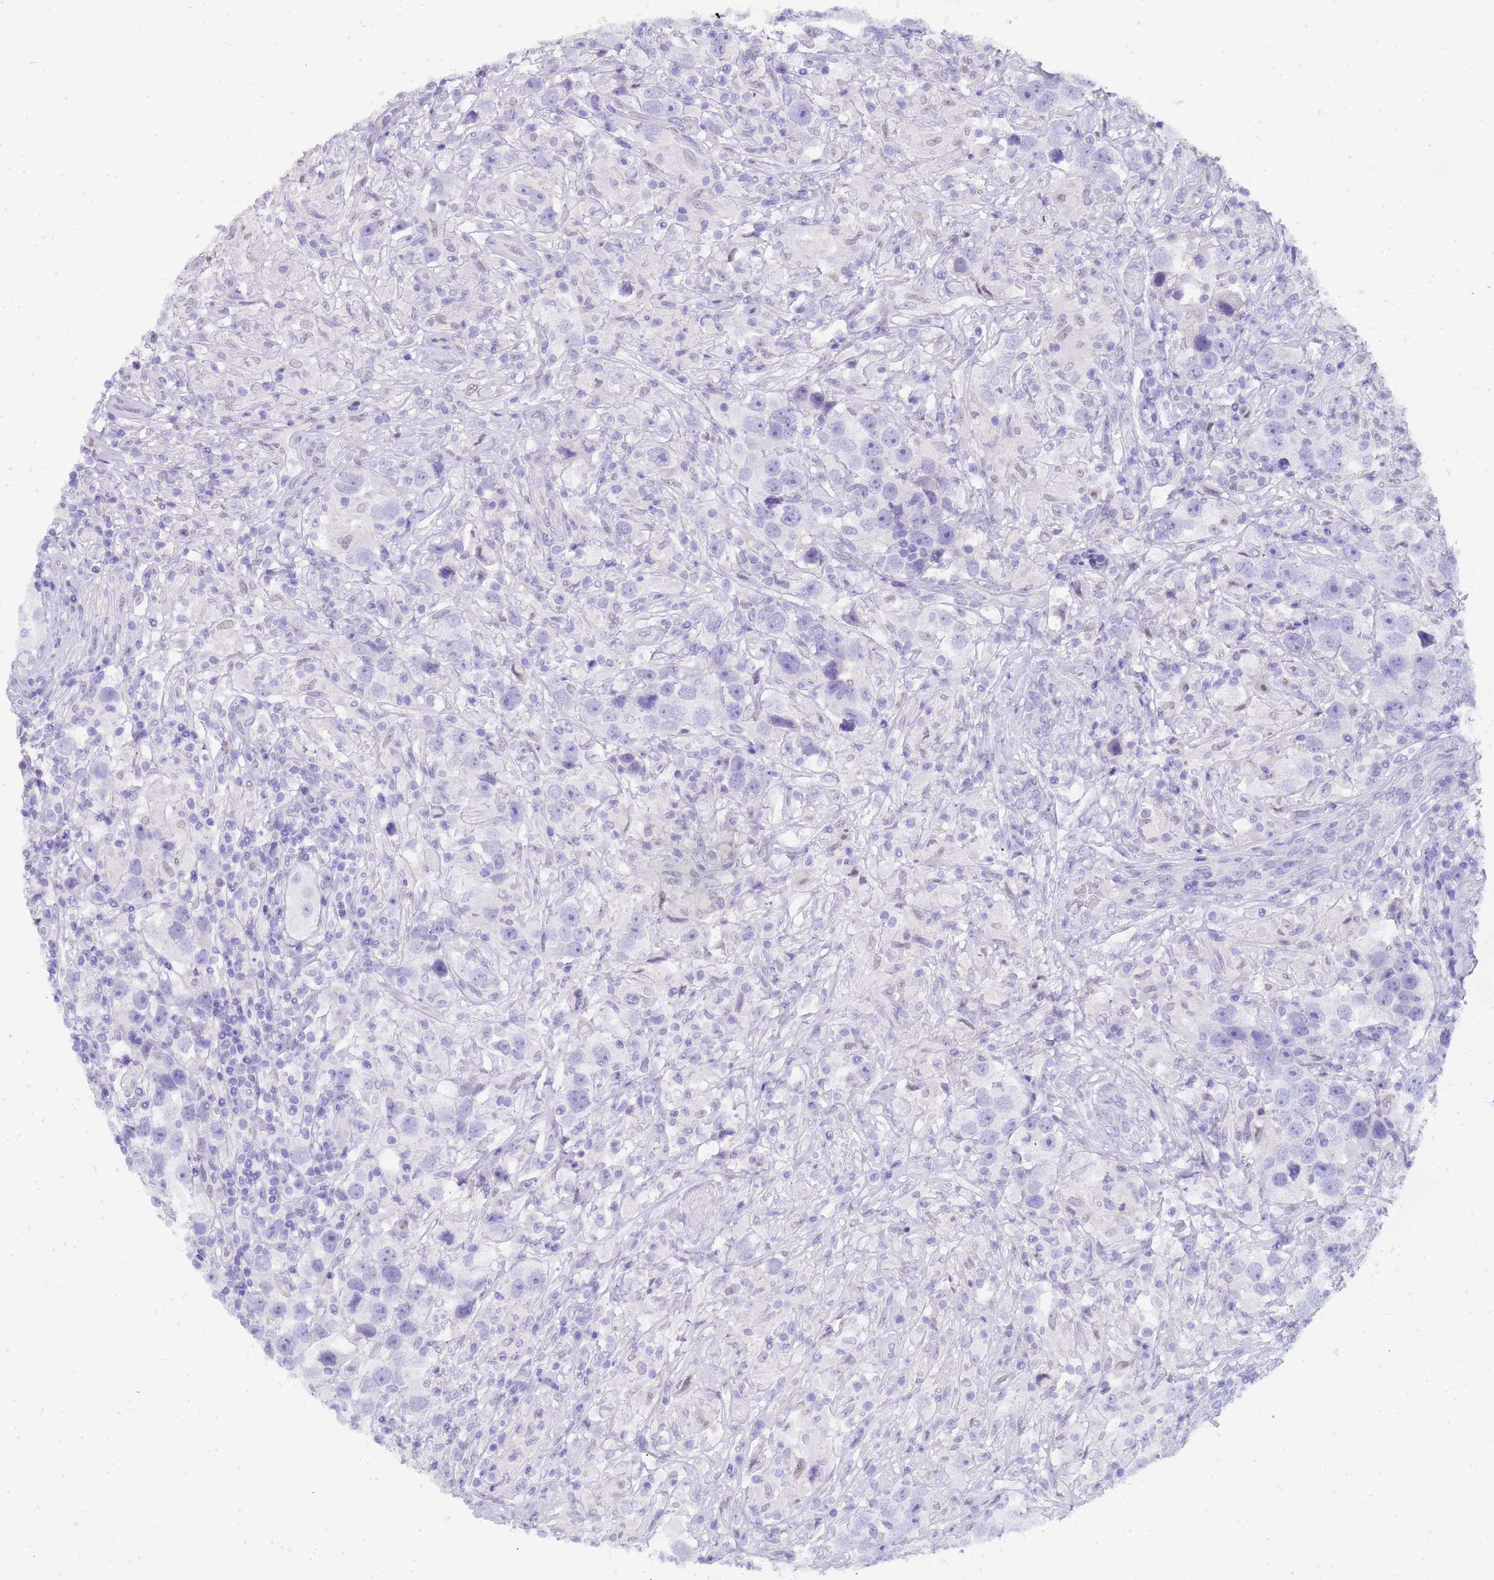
{"staining": {"intensity": "negative", "quantity": "none", "location": "none"}, "tissue": "testis cancer", "cell_type": "Tumor cells", "image_type": "cancer", "snomed": [{"axis": "morphology", "description": "Seminoma, NOS"}, {"axis": "topography", "description": "Testis"}], "caption": "Immunohistochemistry histopathology image of testis cancer (seminoma) stained for a protein (brown), which exhibits no staining in tumor cells. (DAB (3,3'-diaminobenzidine) IHC visualized using brightfield microscopy, high magnification).", "gene": "CTRC", "patient": {"sex": "male", "age": 49}}